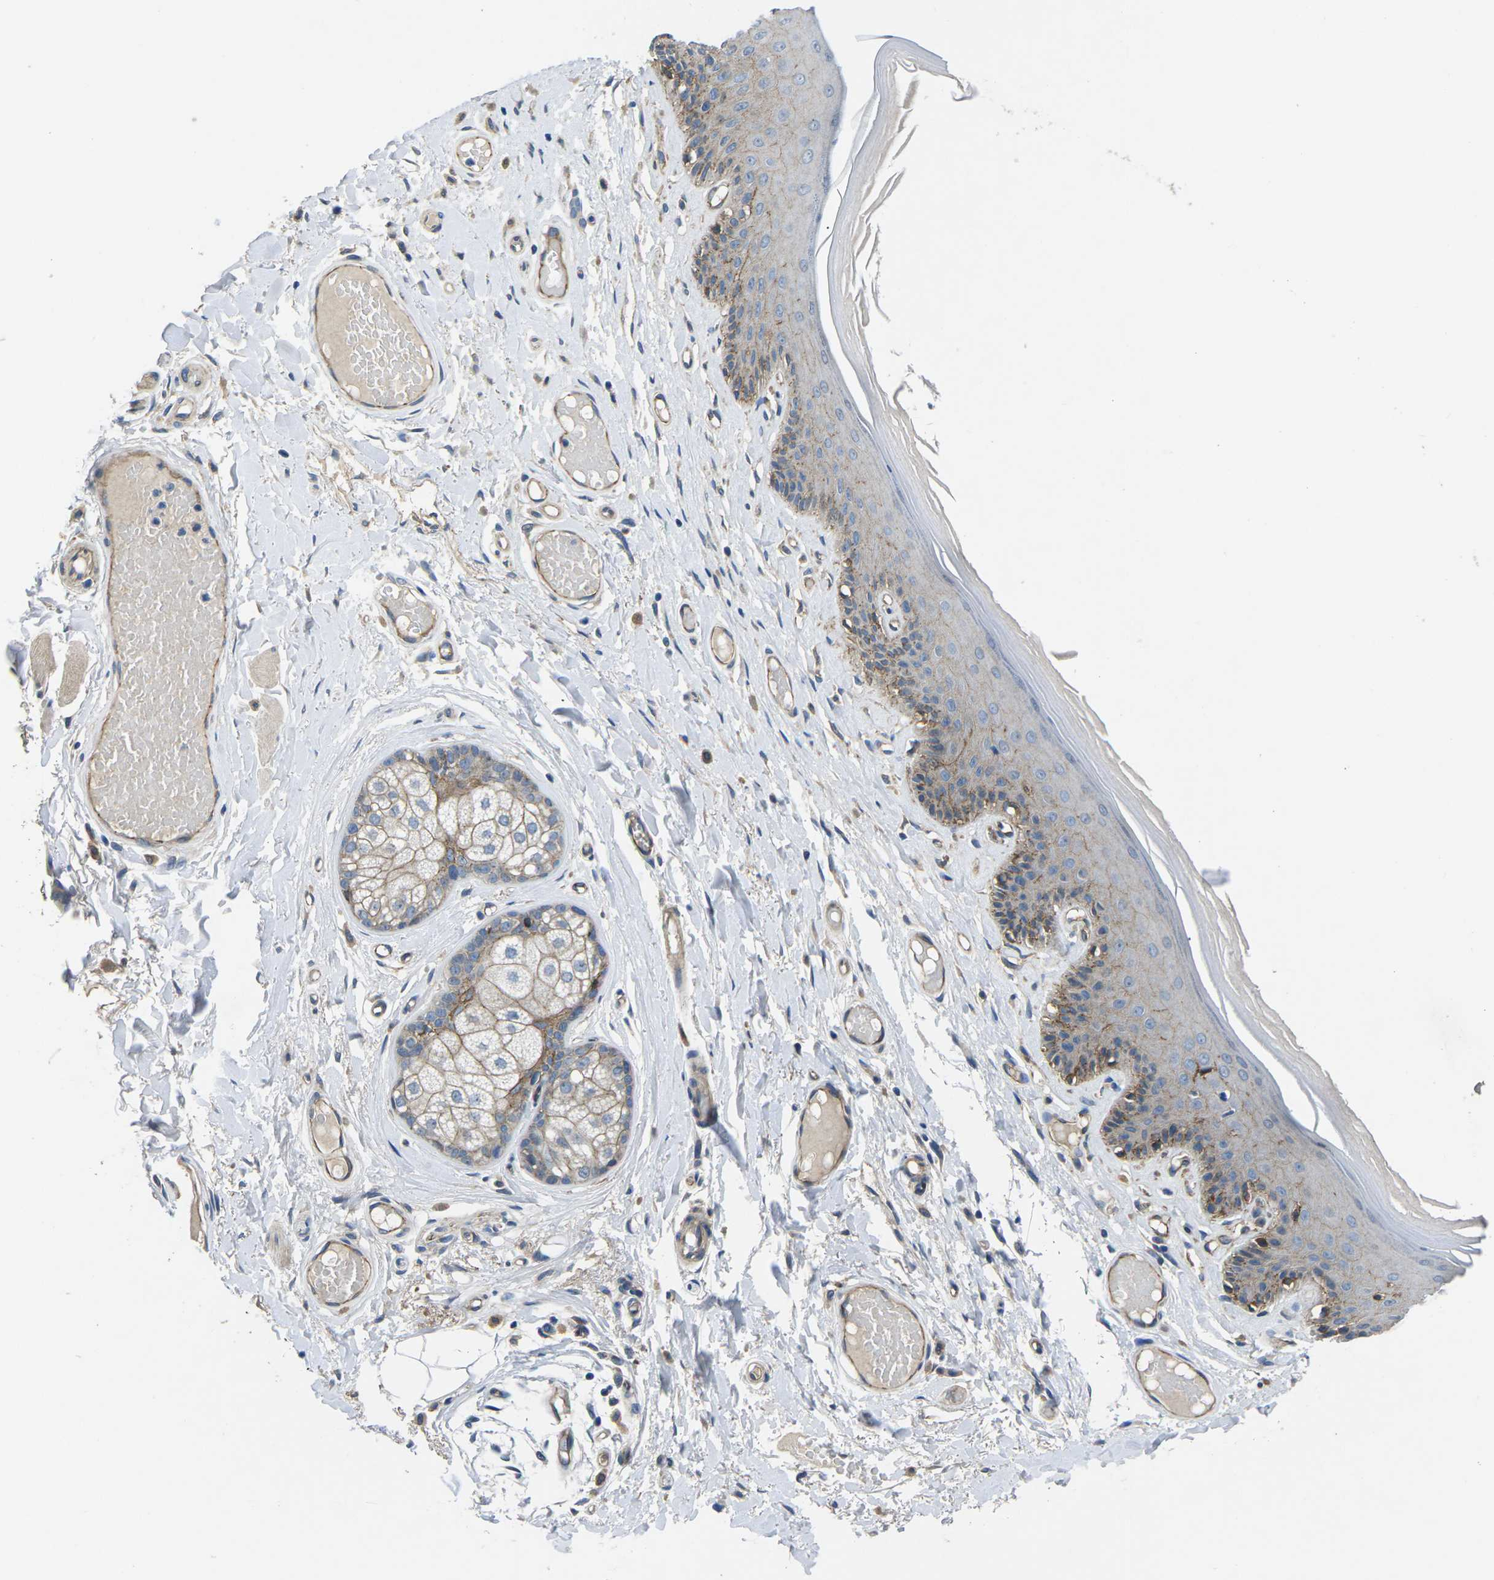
{"staining": {"intensity": "moderate", "quantity": "<25%", "location": "cytoplasmic/membranous"}, "tissue": "skin", "cell_type": "Epidermal cells", "image_type": "normal", "snomed": [{"axis": "morphology", "description": "Normal tissue, NOS"}, {"axis": "topography", "description": "Vulva"}], "caption": "Brown immunohistochemical staining in unremarkable human skin demonstrates moderate cytoplasmic/membranous expression in approximately <25% of epidermal cells. Ihc stains the protein of interest in brown and the nuclei are stained blue.", "gene": "CTNND1", "patient": {"sex": "female", "age": 73}}